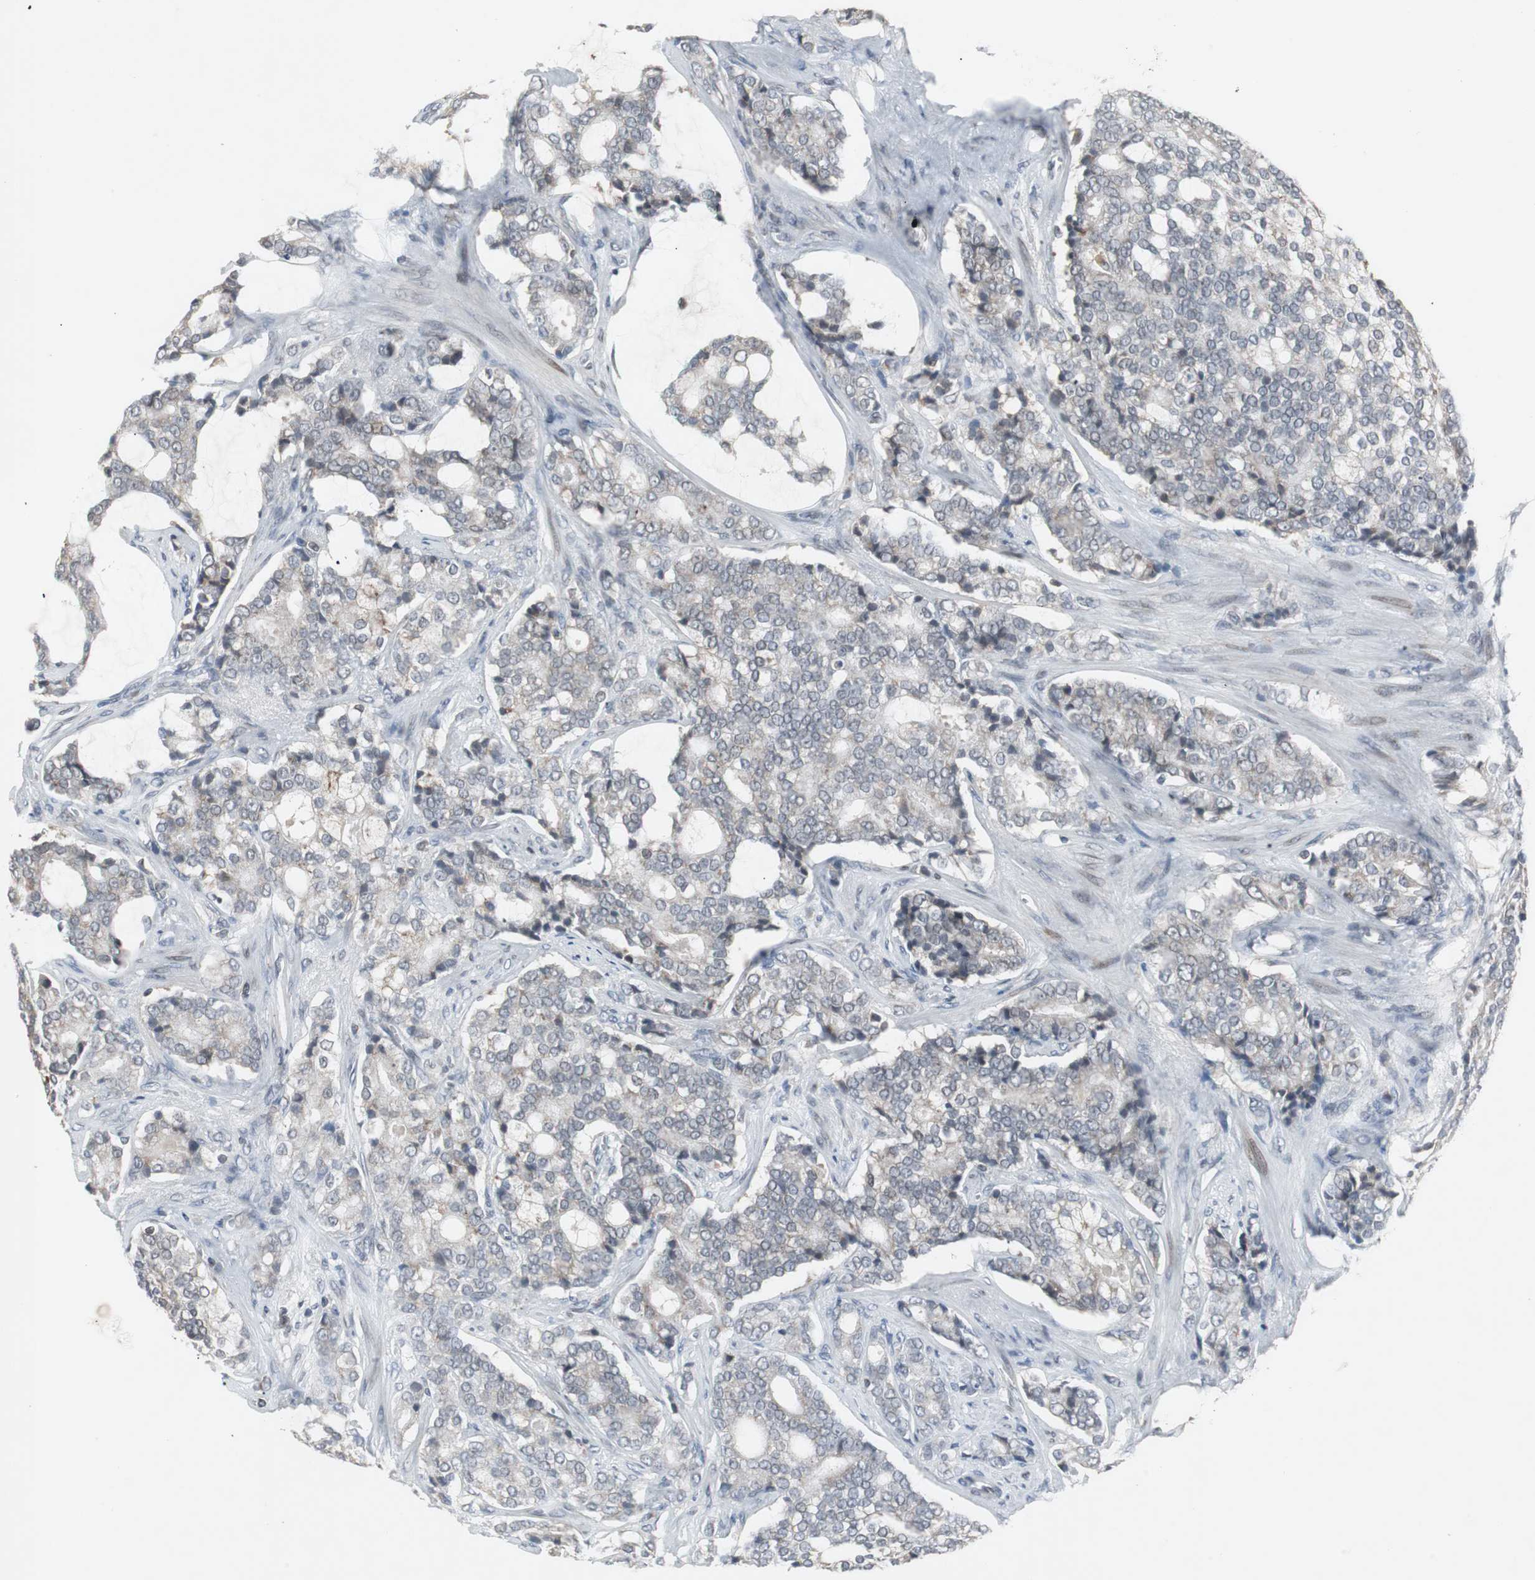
{"staining": {"intensity": "weak", "quantity": "25%-75%", "location": "cytoplasmic/membranous"}, "tissue": "prostate cancer", "cell_type": "Tumor cells", "image_type": "cancer", "snomed": [{"axis": "morphology", "description": "Adenocarcinoma, Low grade"}, {"axis": "topography", "description": "Prostate"}], "caption": "This photomicrograph demonstrates adenocarcinoma (low-grade) (prostate) stained with immunohistochemistry (IHC) to label a protein in brown. The cytoplasmic/membranous of tumor cells show weak positivity for the protein. Nuclei are counter-stained blue.", "gene": "ZNF396", "patient": {"sex": "male", "age": 58}}